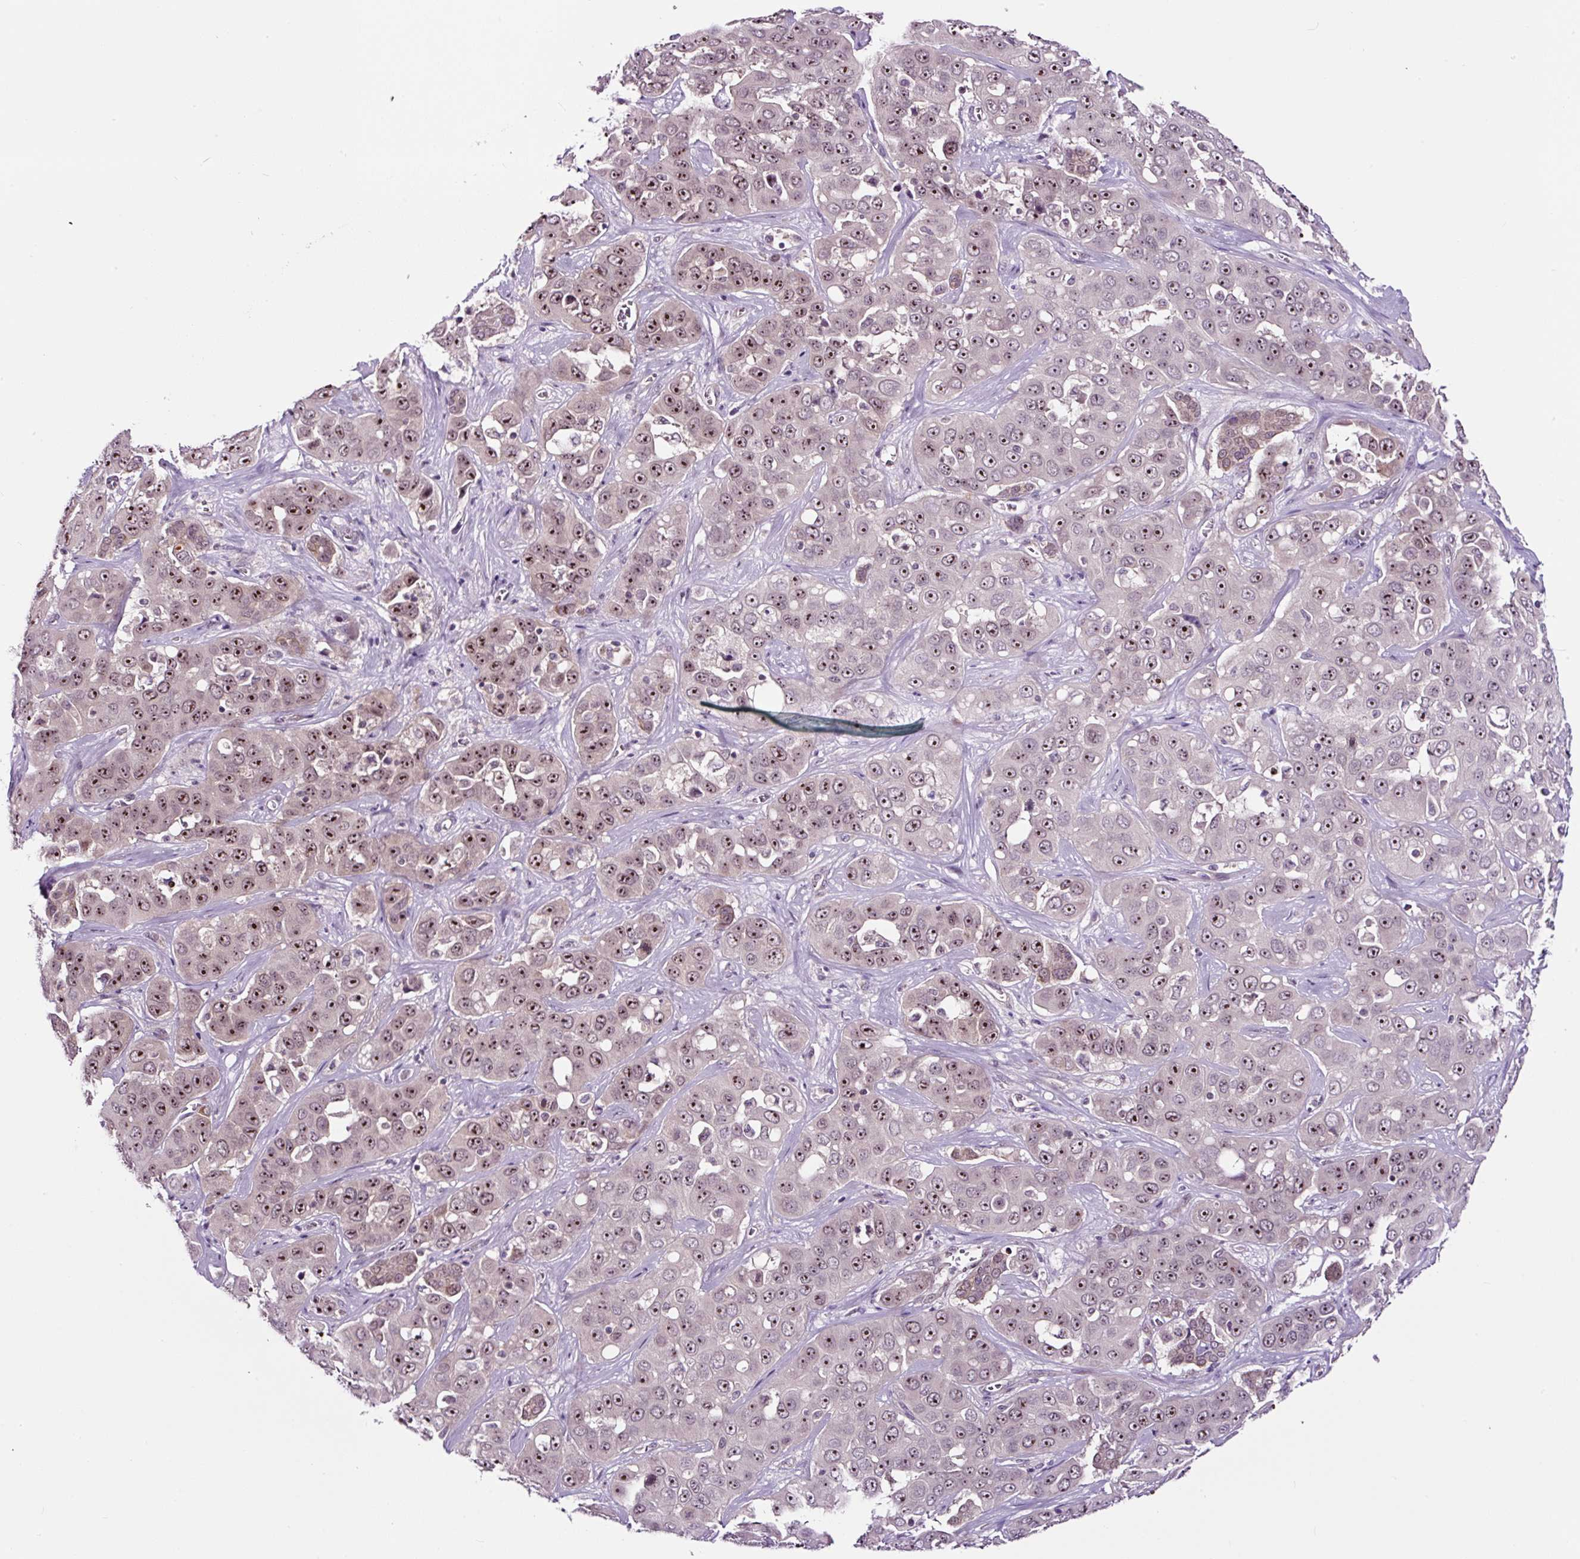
{"staining": {"intensity": "moderate", "quantity": ">75%", "location": "nuclear"}, "tissue": "liver cancer", "cell_type": "Tumor cells", "image_type": "cancer", "snomed": [{"axis": "morphology", "description": "Cholangiocarcinoma"}, {"axis": "topography", "description": "Liver"}], "caption": "Immunohistochemistry staining of liver cancer, which displays medium levels of moderate nuclear positivity in about >75% of tumor cells indicating moderate nuclear protein positivity. The staining was performed using DAB (brown) for protein detection and nuclei were counterstained in hematoxylin (blue).", "gene": "NOM1", "patient": {"sex": "female", "age": 52}}